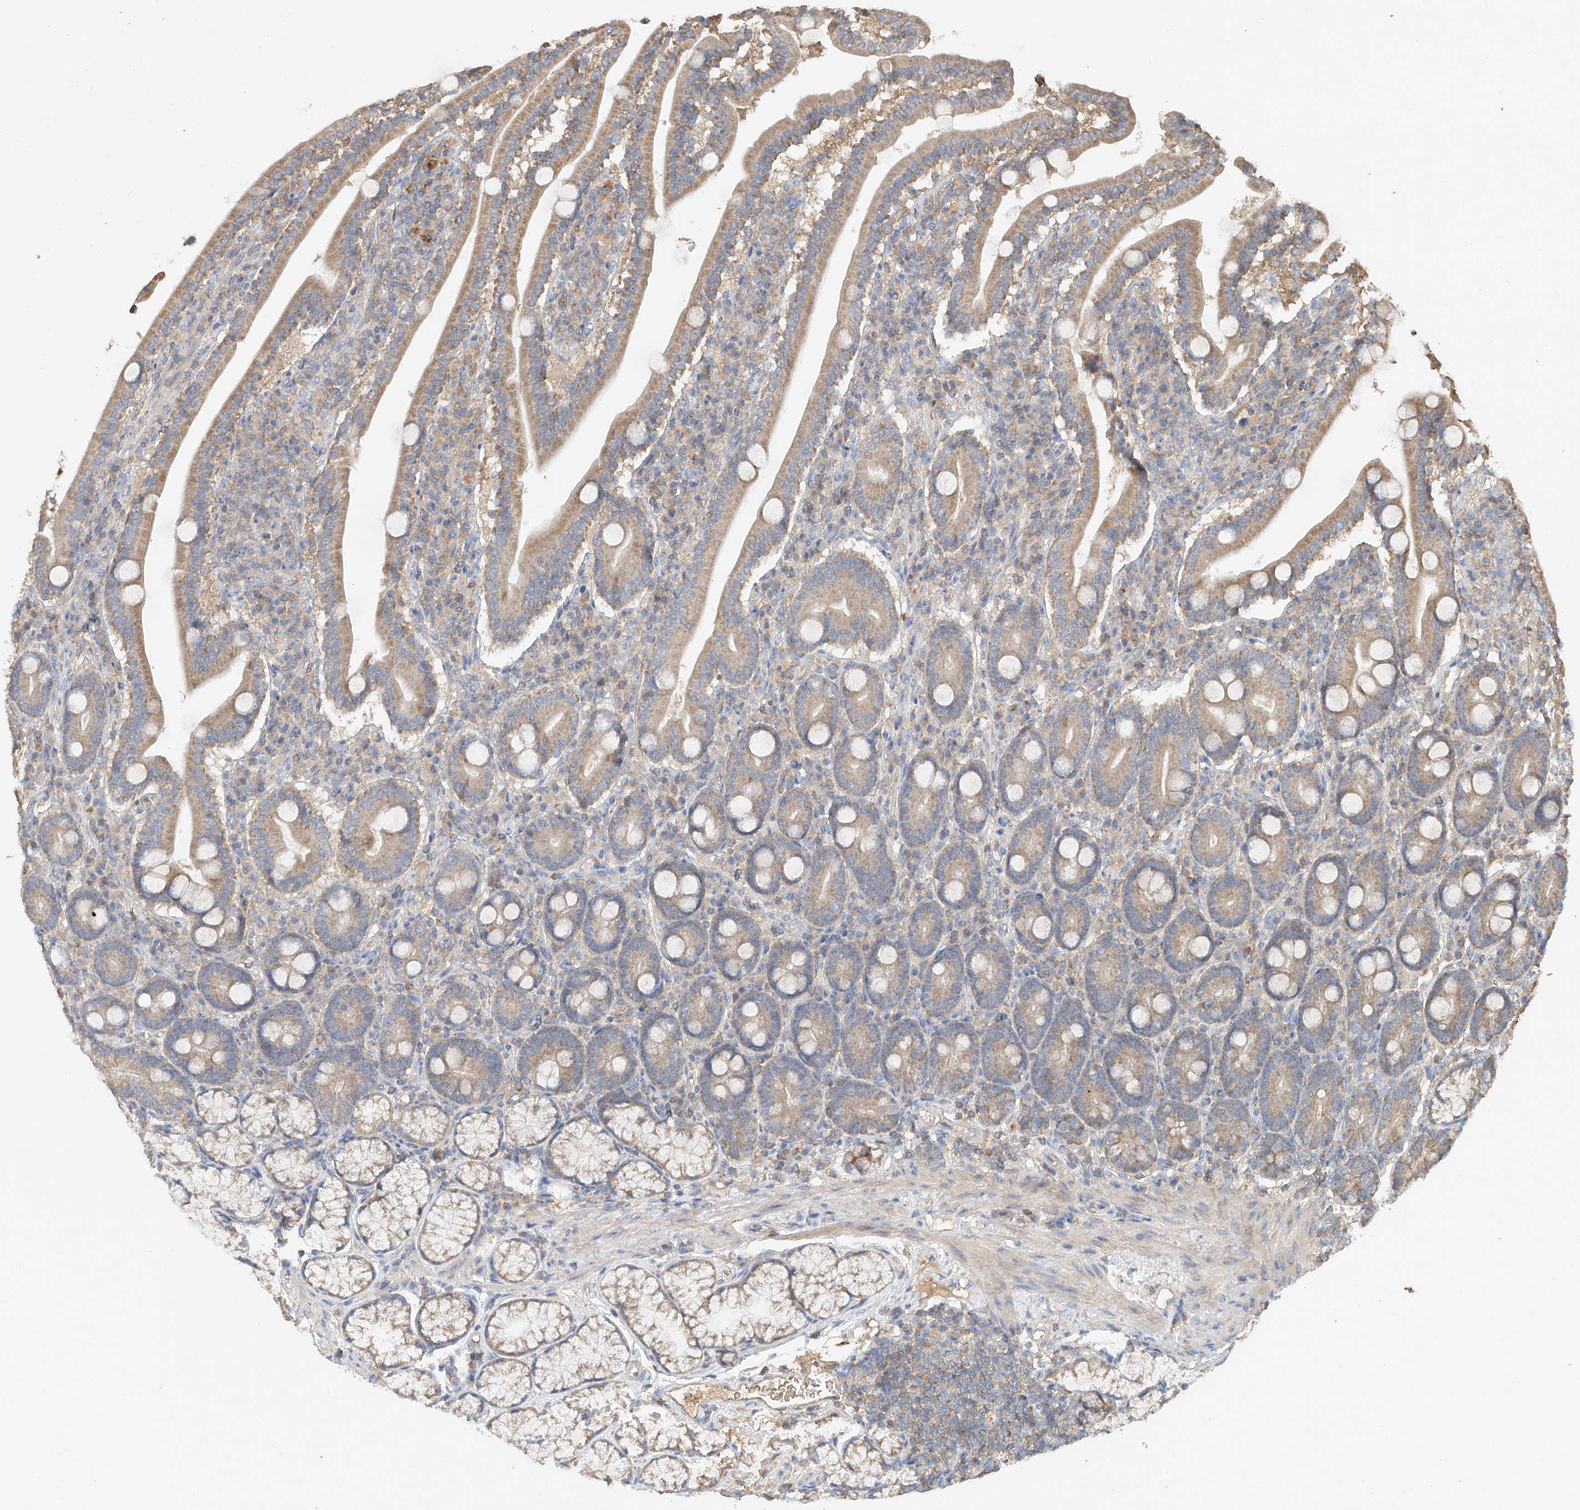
{"staining": {"intensity": "moderate", "quantity": ">75%", "location": "cytoplasmic/membranous"}, "tissue": "duodenum", "cell_type": "Glandular cells", "image_type": "normal", "snomed": [{"axis": "morphology", "description": "Normal tissue, NOS"}, {"axis": "topography", "description": "Duodenum"}], "caption": "Protein staining by immunohistochemistry (IHC) displays moderate cytoplasmic/membranous staining in approximately >75% of glandular cells in benign duodenum. (DAB (3,3'-diaminobenzidine) = brown stain, brightfield microscopy at high magnification).", "gene": "GNB1L", "patient": {"sex": "male", "age": 35}}